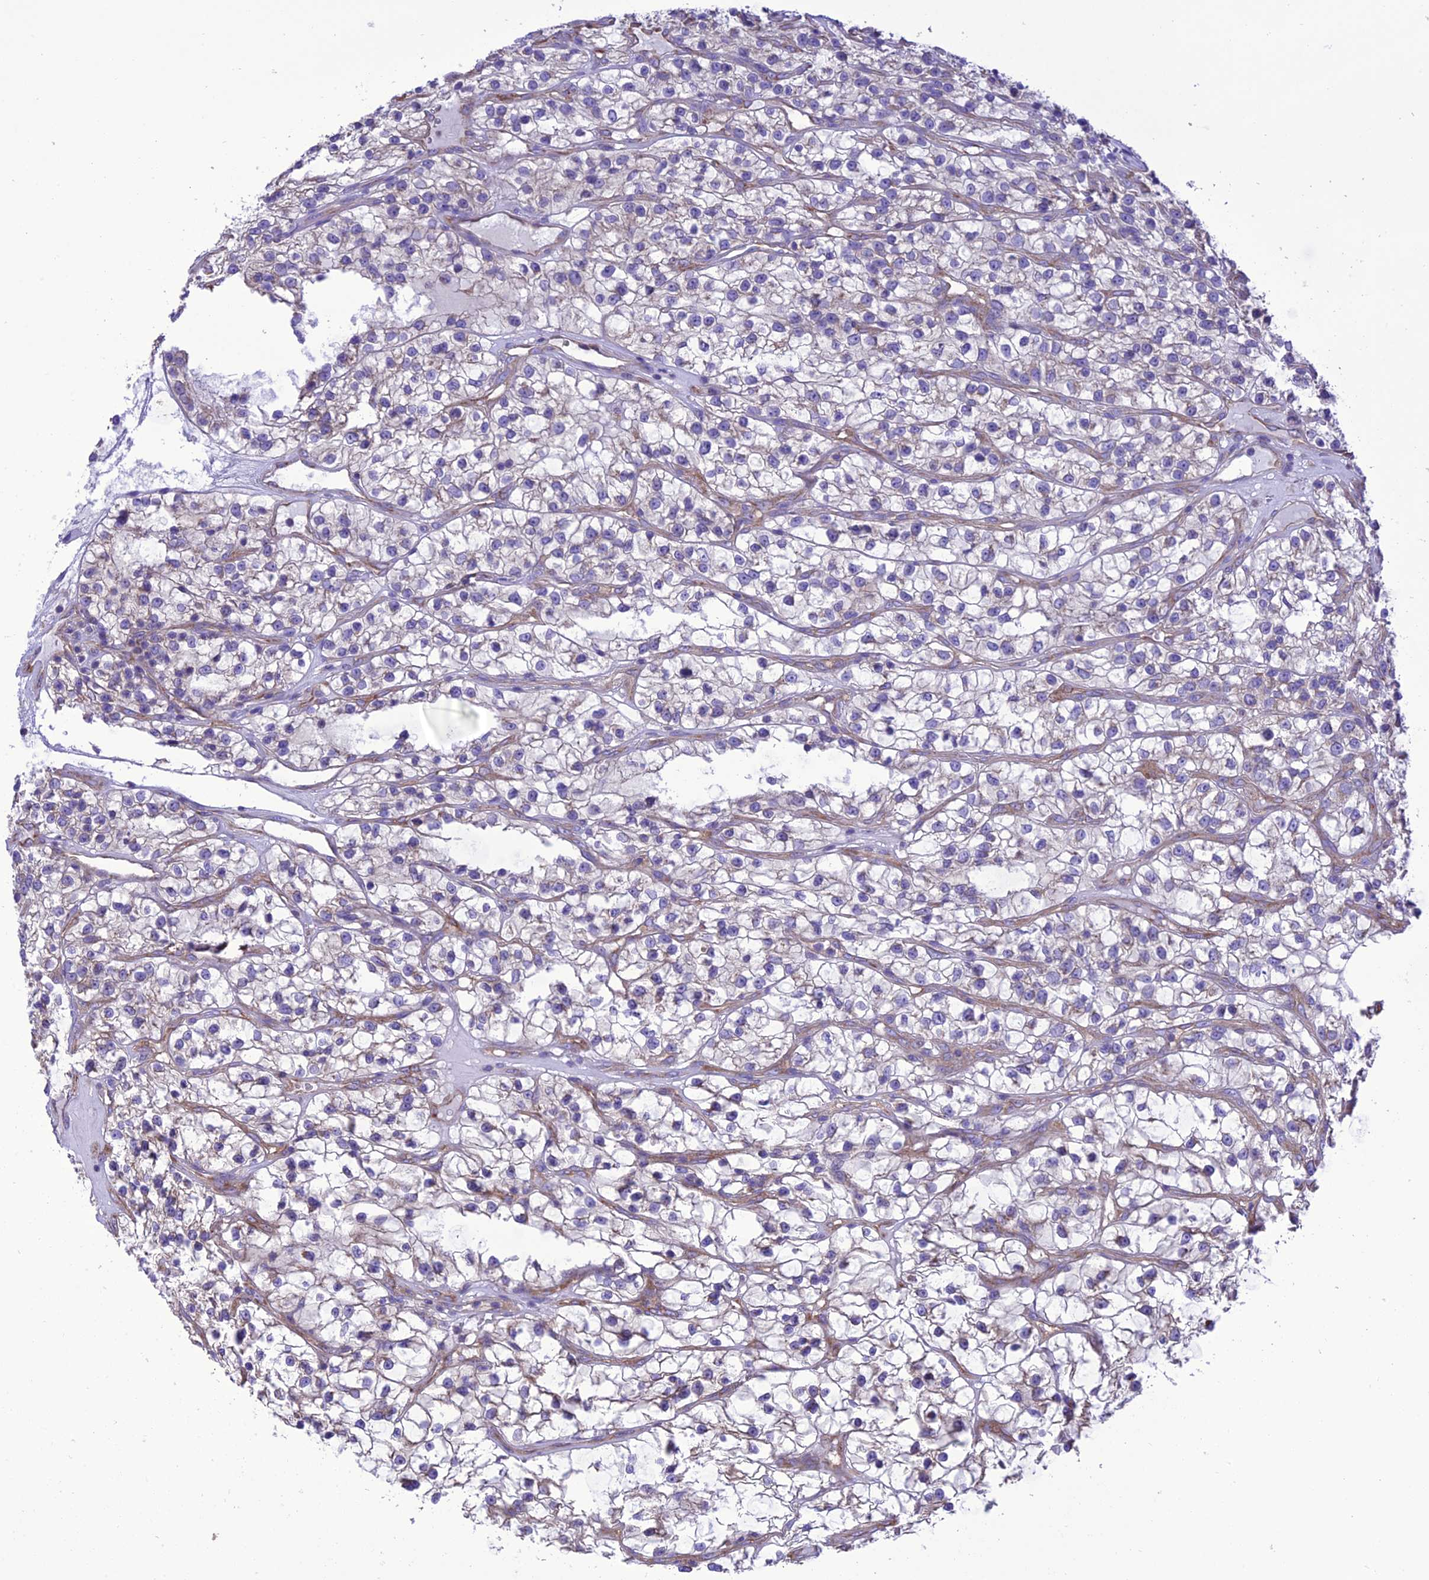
{"staining": {"intensity": "weak", "quantity": "25%-75%", "location": "cytoplasmic/membranous"}, "tissue": "renal cancer", "cell_type": "Tumor cells", "image_type": "cancer", "snomed": [{"axis": "morphology", "description": "Adenocarcinoma, NOS"}, {"axis": "topography", "description": "Kidney"}], "caption": "Weak cytoplasmic/membranous staining for a protein is present in approximately 25%-75% of tumor cells of renal adenocarcinoma using immunohistochemistry.", "gene": "MAP3K12", "patient": {"sex": "female", "age": 57}}